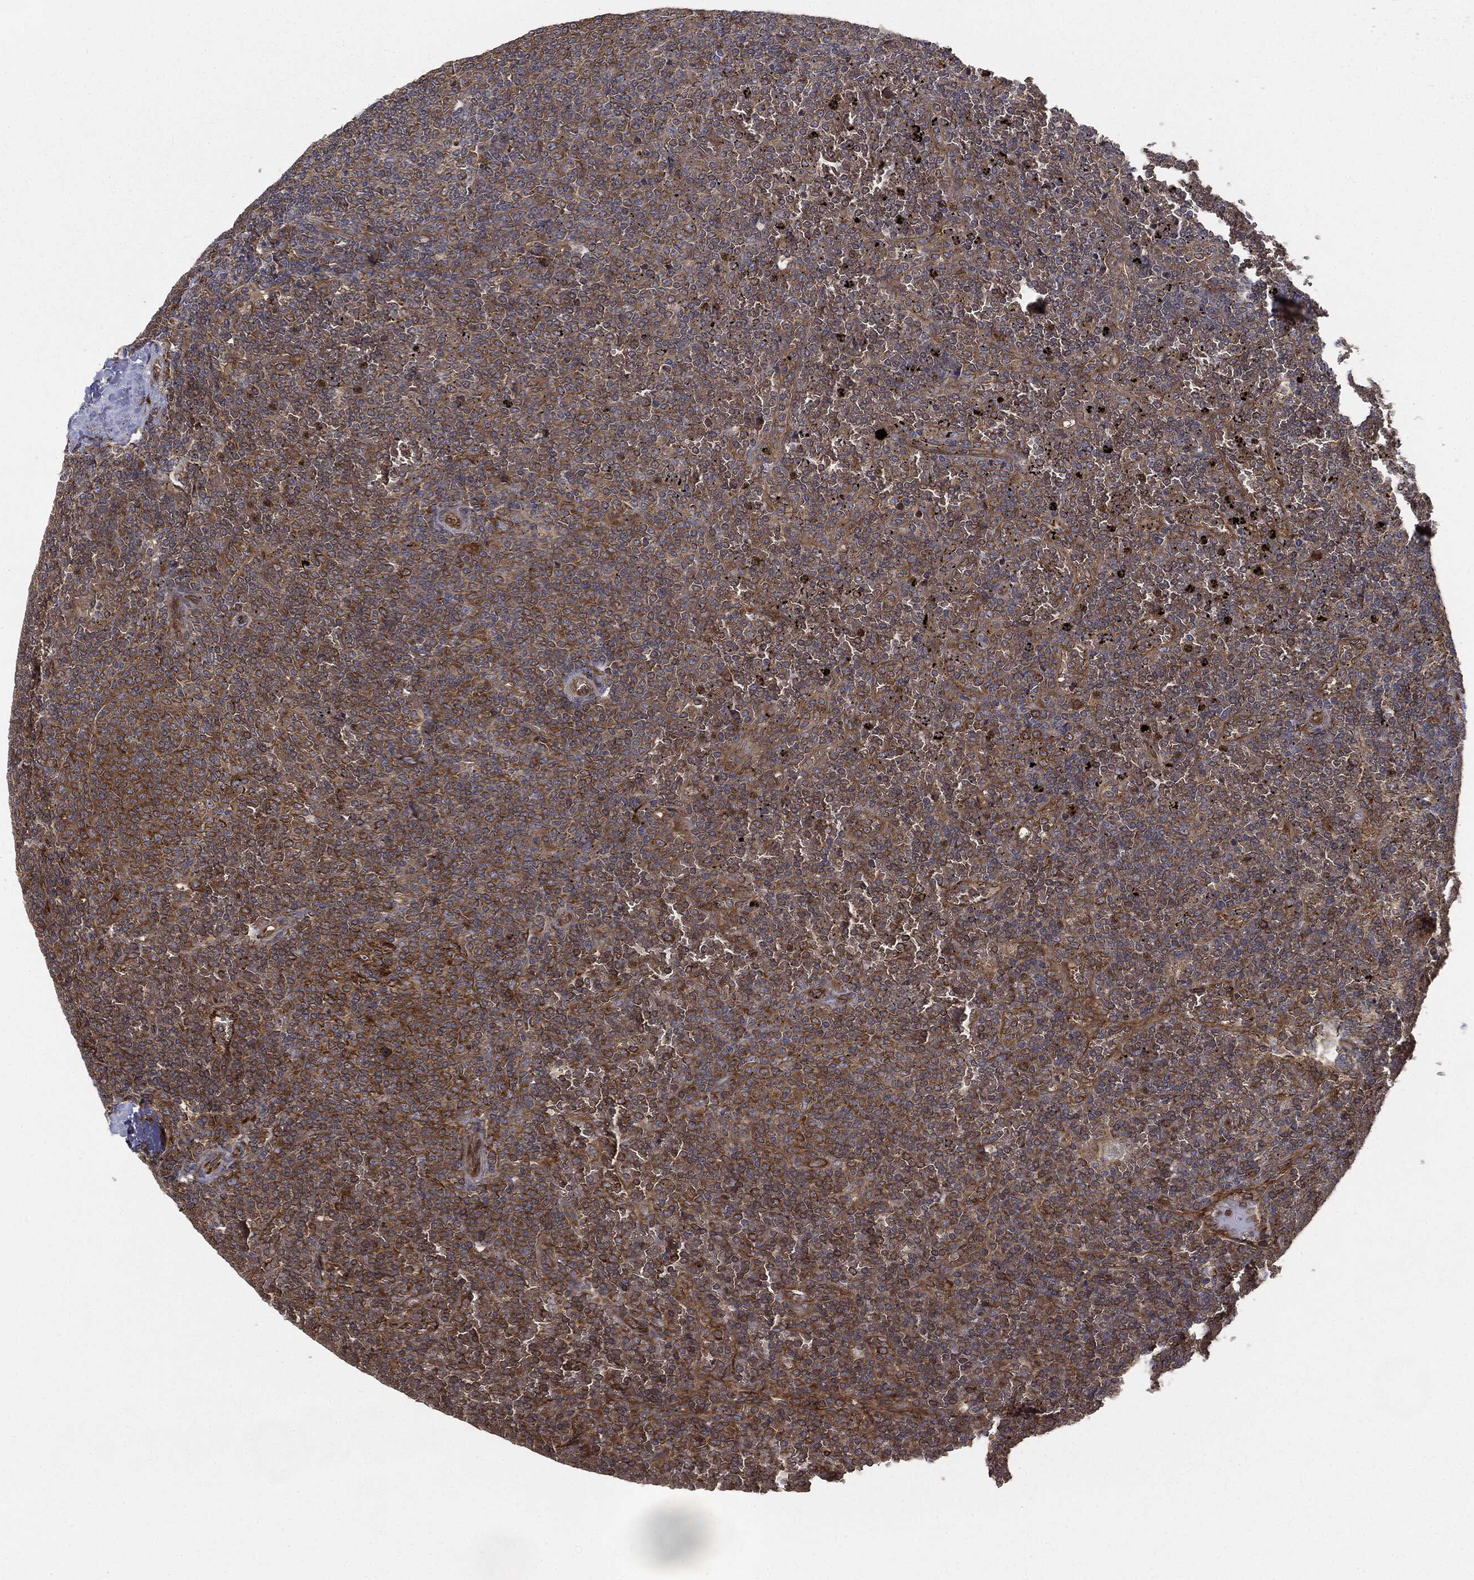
{"staining": {"intensity": "moderate", "quantity": "25%-75%", "location": "cytoplasmic/membranous"}, "tissue": "lymphoma", "cell_type": "Tumor cells", "image_type": "cancer", "snomed": [{"axis": "morphology", "description": "Malignant lymphoma, non-Hodgkin's type, Low grade"}, {"axis": "topography", "description": "Spleen"}], "caption": "Malignant lymphoma, non-Hodgkin's type (low-grade) stained with DAB (3,3'-diaminobenzidine) immunohistochemistry (IHC) exhibits medium levels of moderate cytoplasmic/membranous expression in approximately 25%-75% of tumor cells.", "gene": "EIF2AK2", "patient": {"sex": "female", "age": 77}}